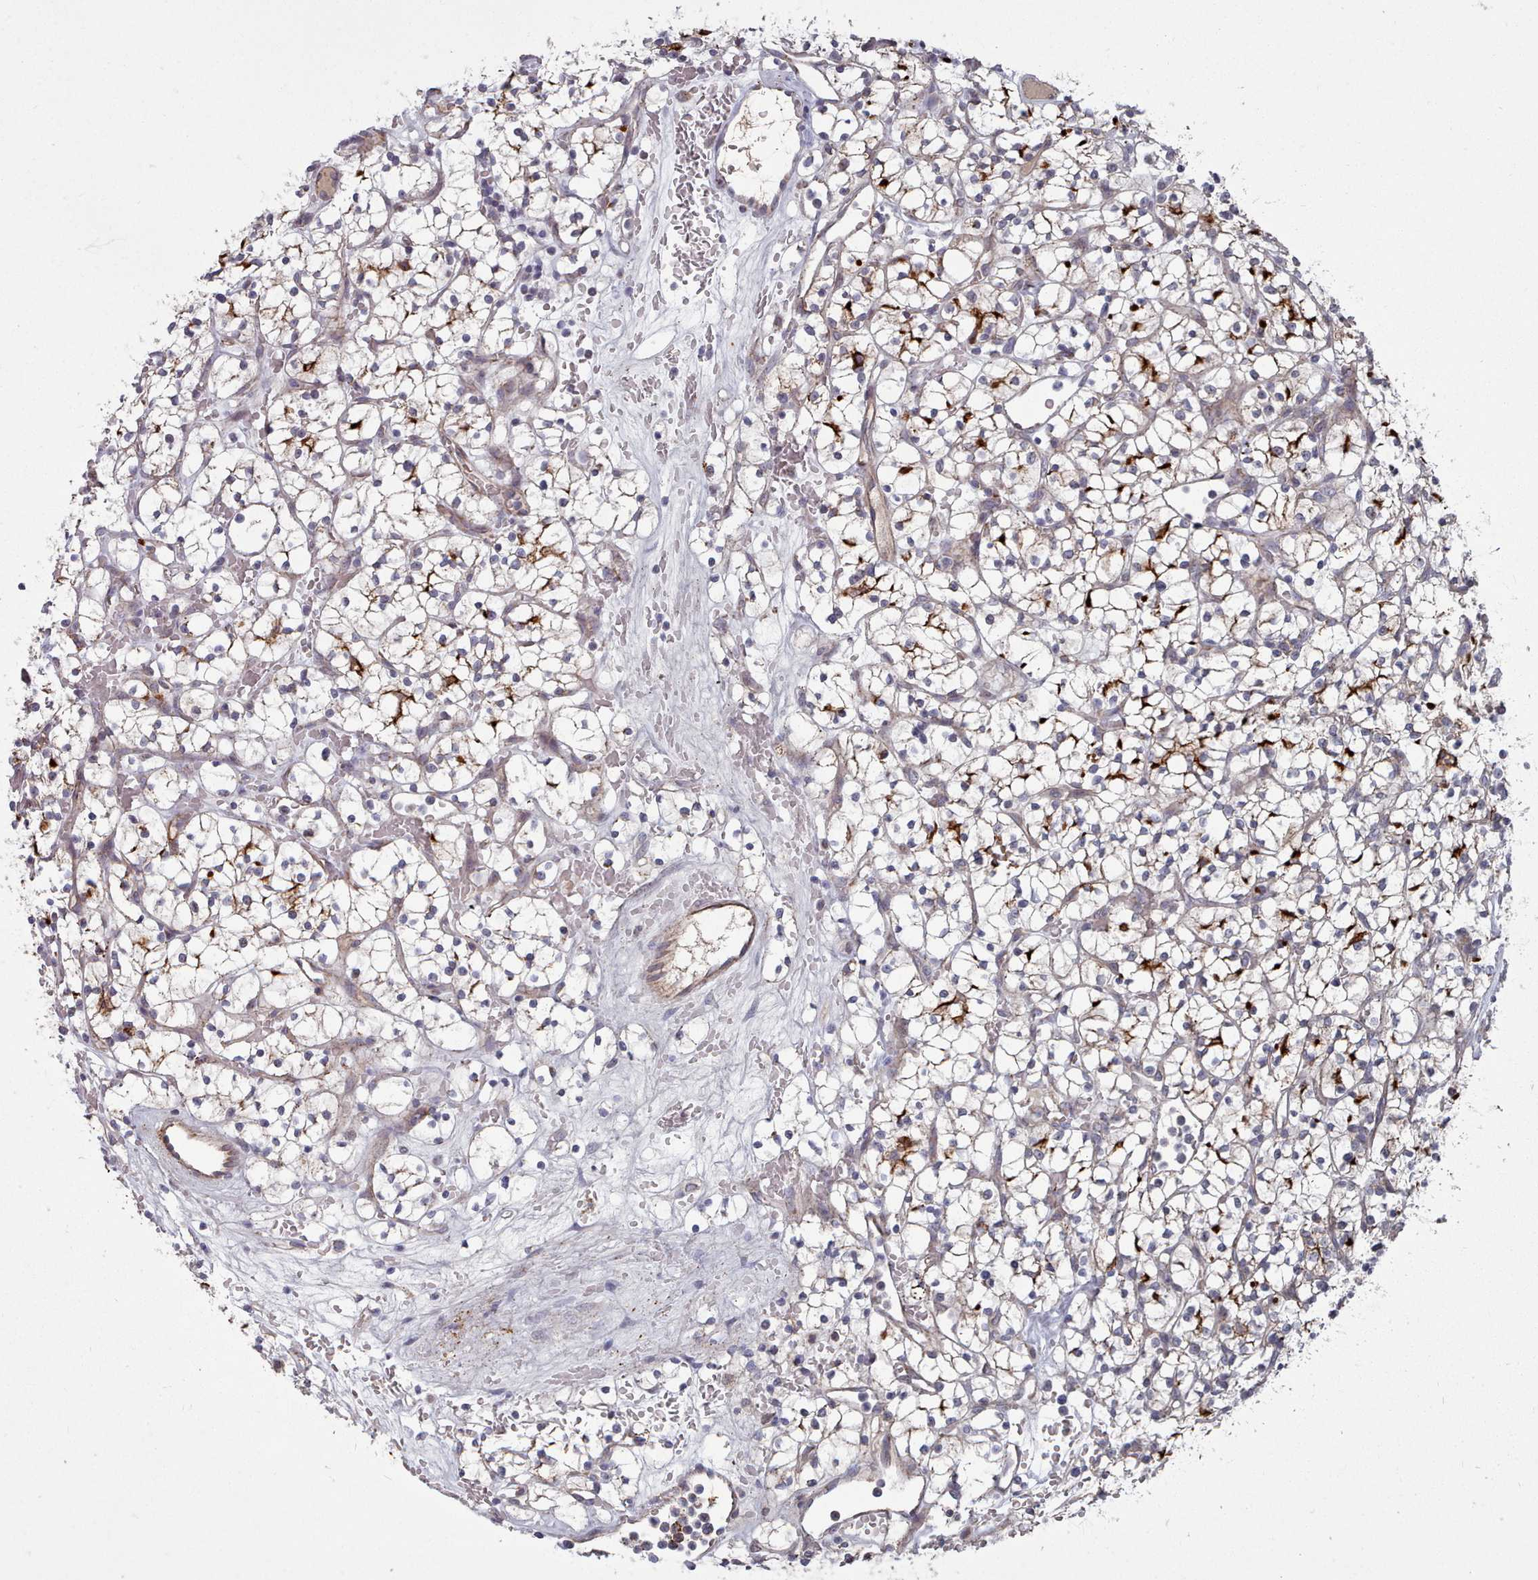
{"staining": {"intensity": "moderate", "quantity": "25%-75%", "location": "cytoplasmic/membranous"}, "tissue": "renal cancer", "cell_type": "Tumor cells", "image_type": "cancer", "snomed": [{"axis": "morphology", "description": "Adenocarcinoma, NOS"}, {"axis": "topography", "description": "Kidney"}], "caption": "Brown immunohistochemical staining in adenocarcinoma (renal) shows moderate cytoplasmic/membranous expression in approximately 25%-75% of tumor cells.", "gene": "TRARG1", "patient": {"sex": "female", "age": 64}}